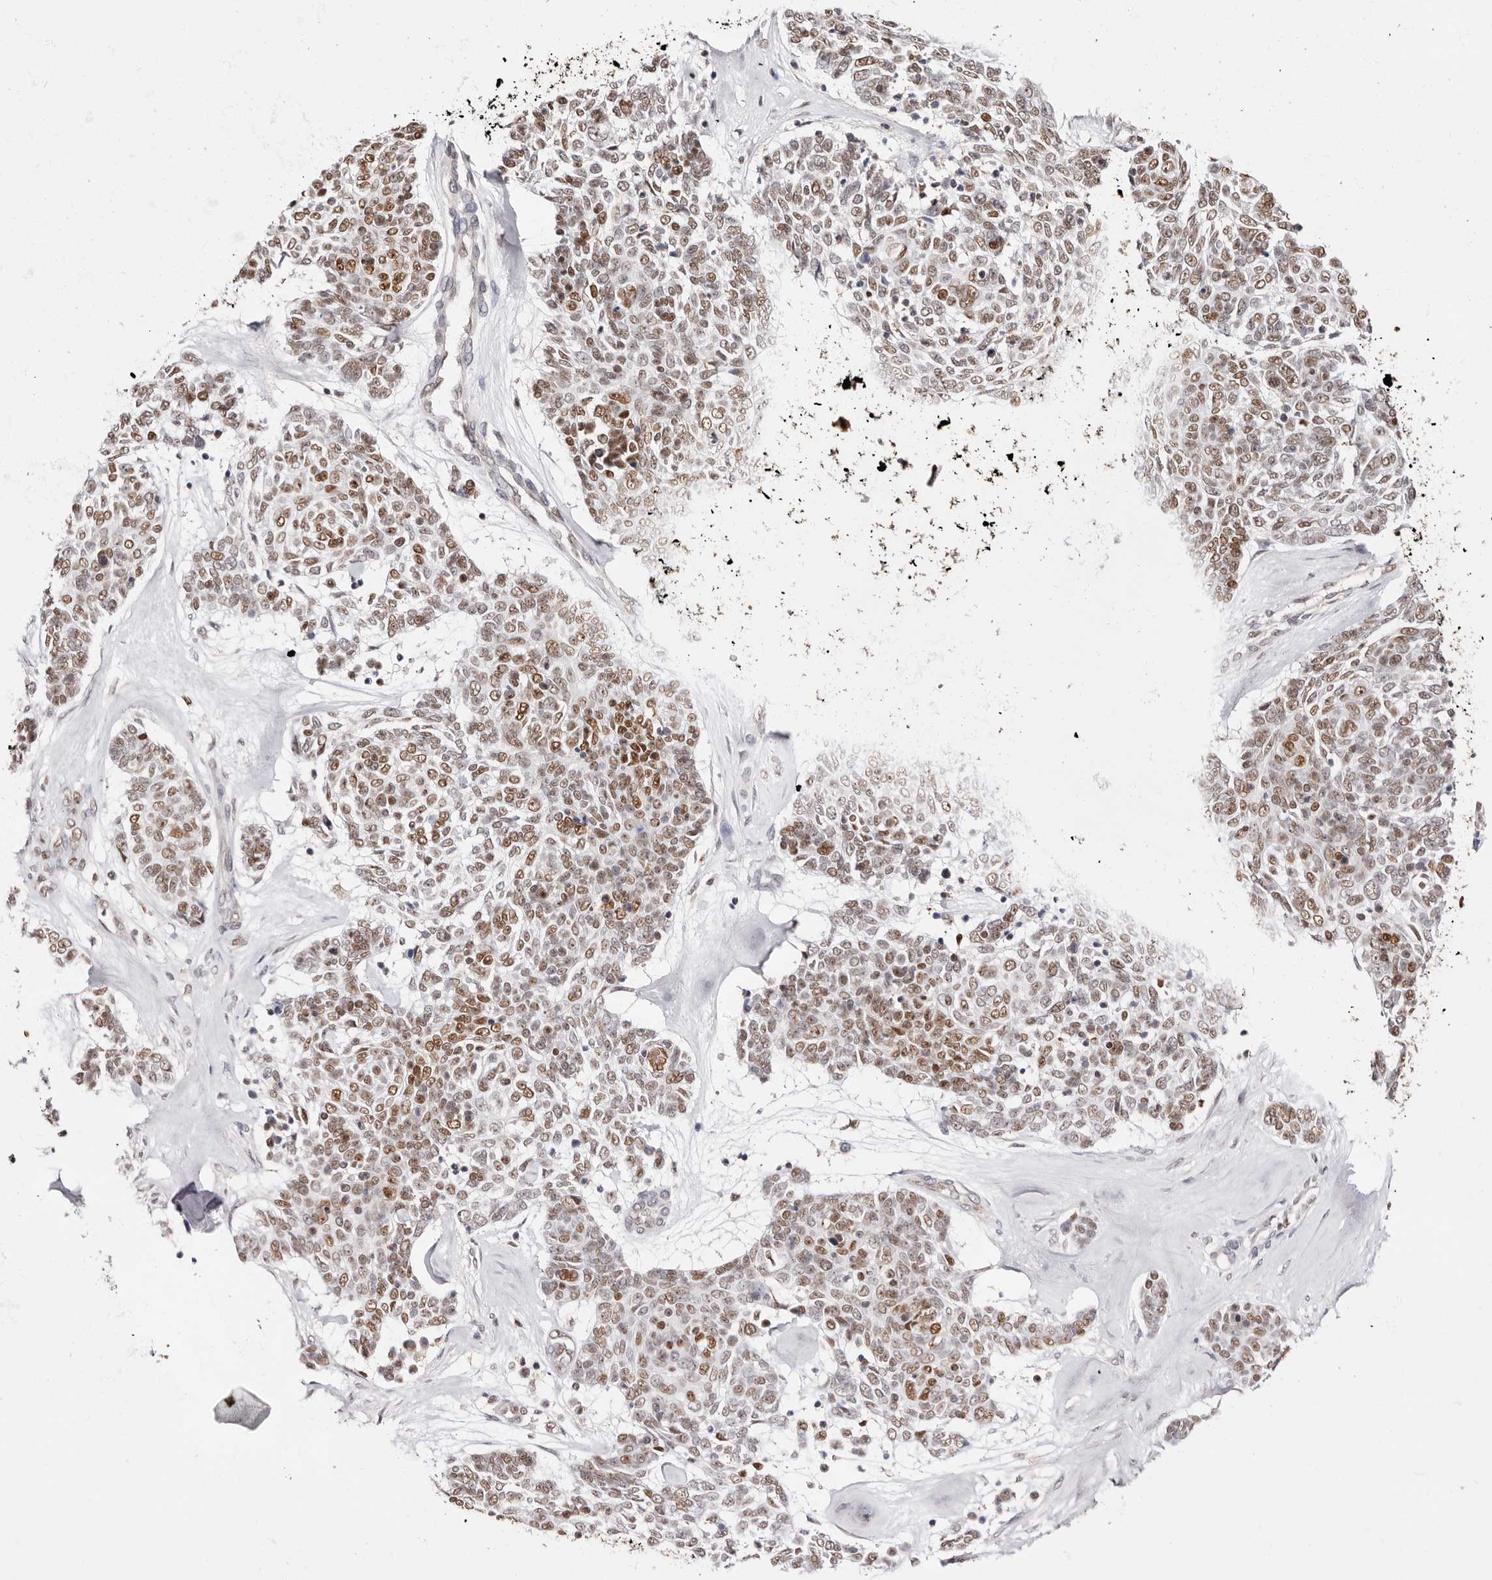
{"staining": {"intensity": "moderate", "quantity": "25%-75%", "location": "nuclear"}, "tissue": "skin cancer", "cell_type": "Tumor cells", "image_type": "cancer", "snomed": [{"axis": "morphology", "description": "Basal cell carcinoma"}, {"axis": "topography", "description": "Skin"}], "caption": "Basal cell carcinoma (skin) was stained to show a protein in brown. There is medium levels of moderate nuclear positivity in approximately 25%-75% of tumor cells. (IHC, brightfield microscopy, high magnification).", "gene": "TKT", "patient": {"sex": "female", "age": 81}}